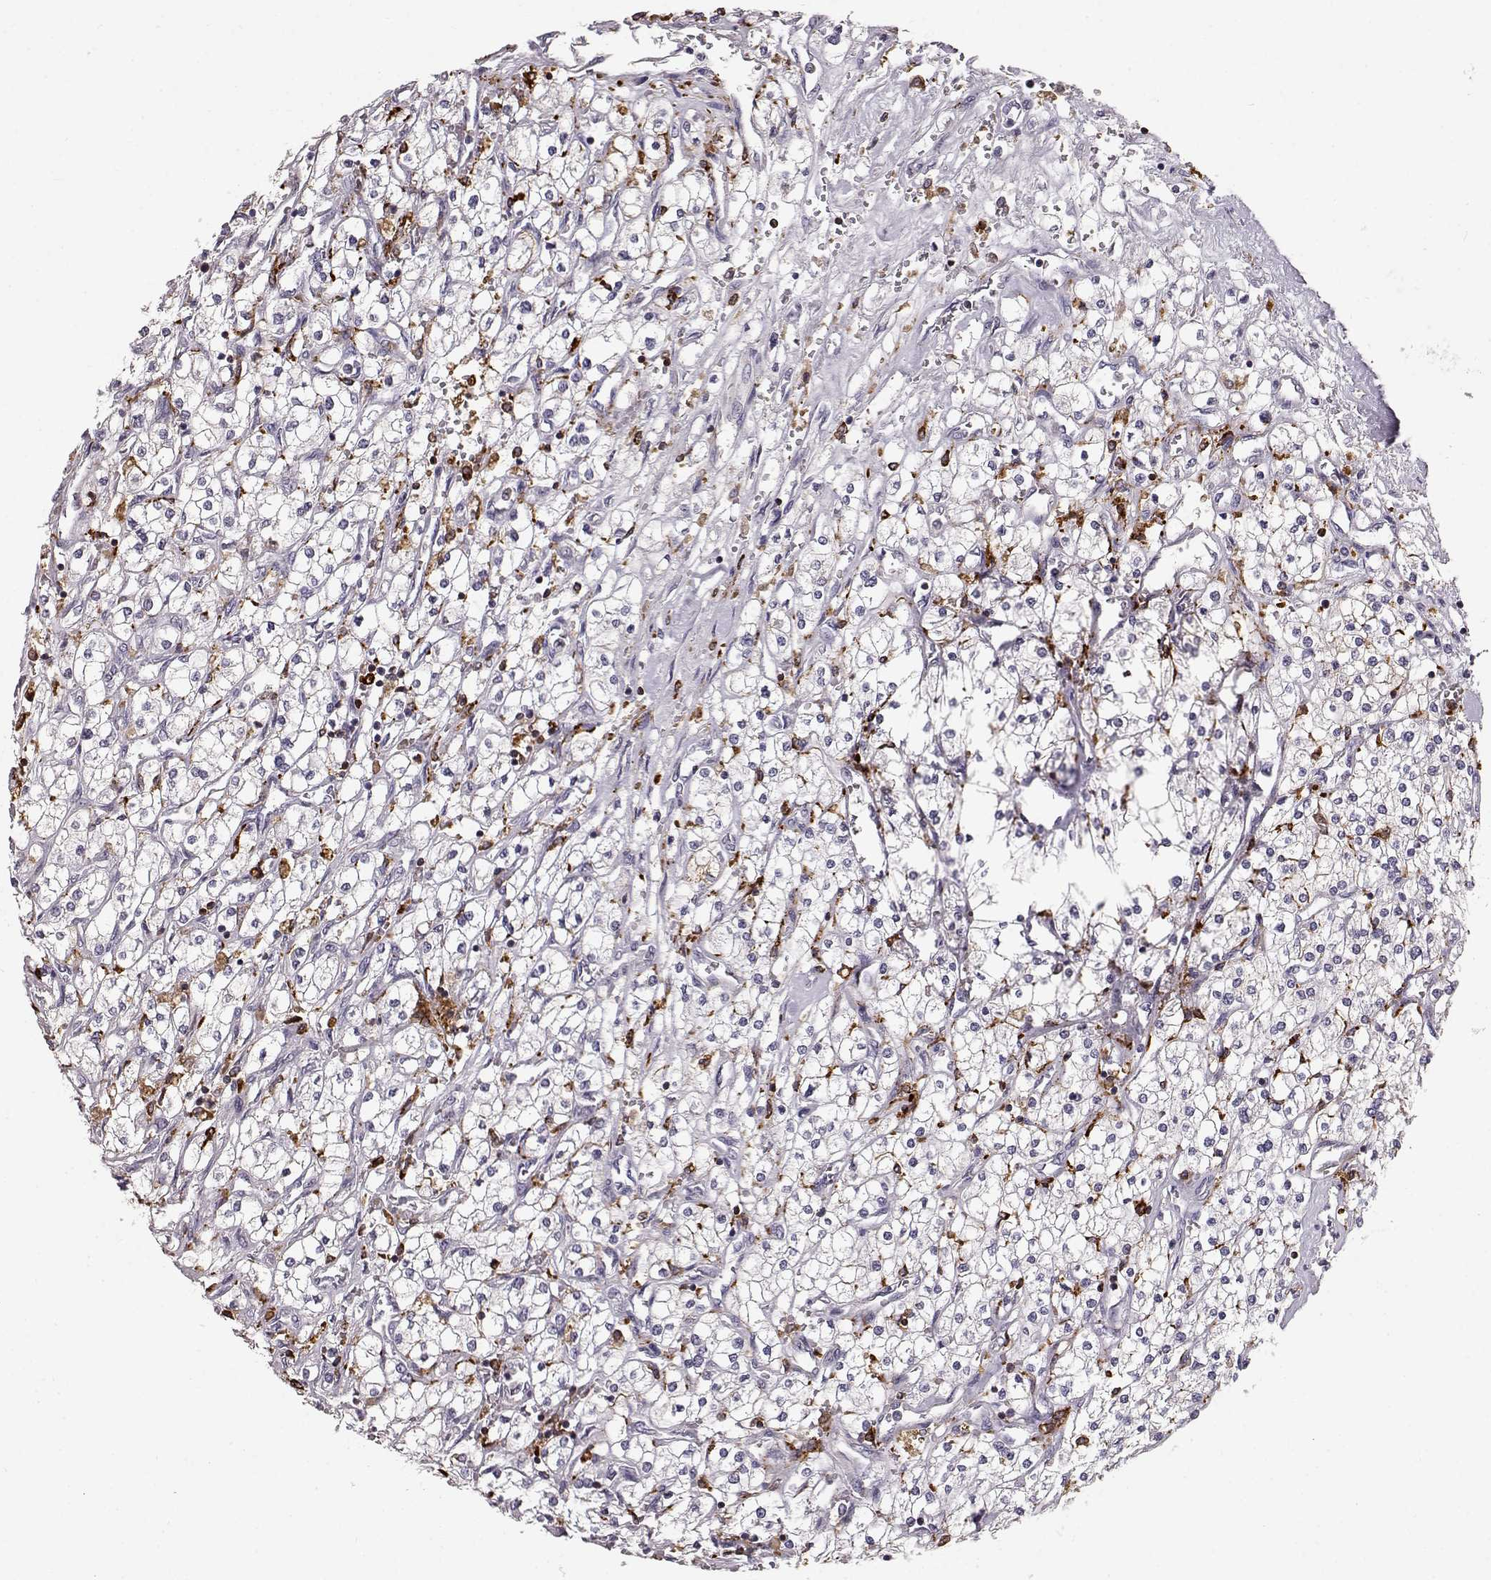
{"staining": {"intensity": "negative", "quantity": "none", "location": "none"}, "tissue": "renal cancer", "cell_type": "Tumor cells", "image_type": "cancer", "snomed": [{"axis": "morphology", "description": "Adenocarcinoma, NOS"}, {"axis": "topography", "description": "Kidney"}], "caption": "Renal cancer was stained to show a protein in brown. There is no significant expression in tumor cells.", "gene": "CCNF", "patient": {"sex": "male", "age": 80}}